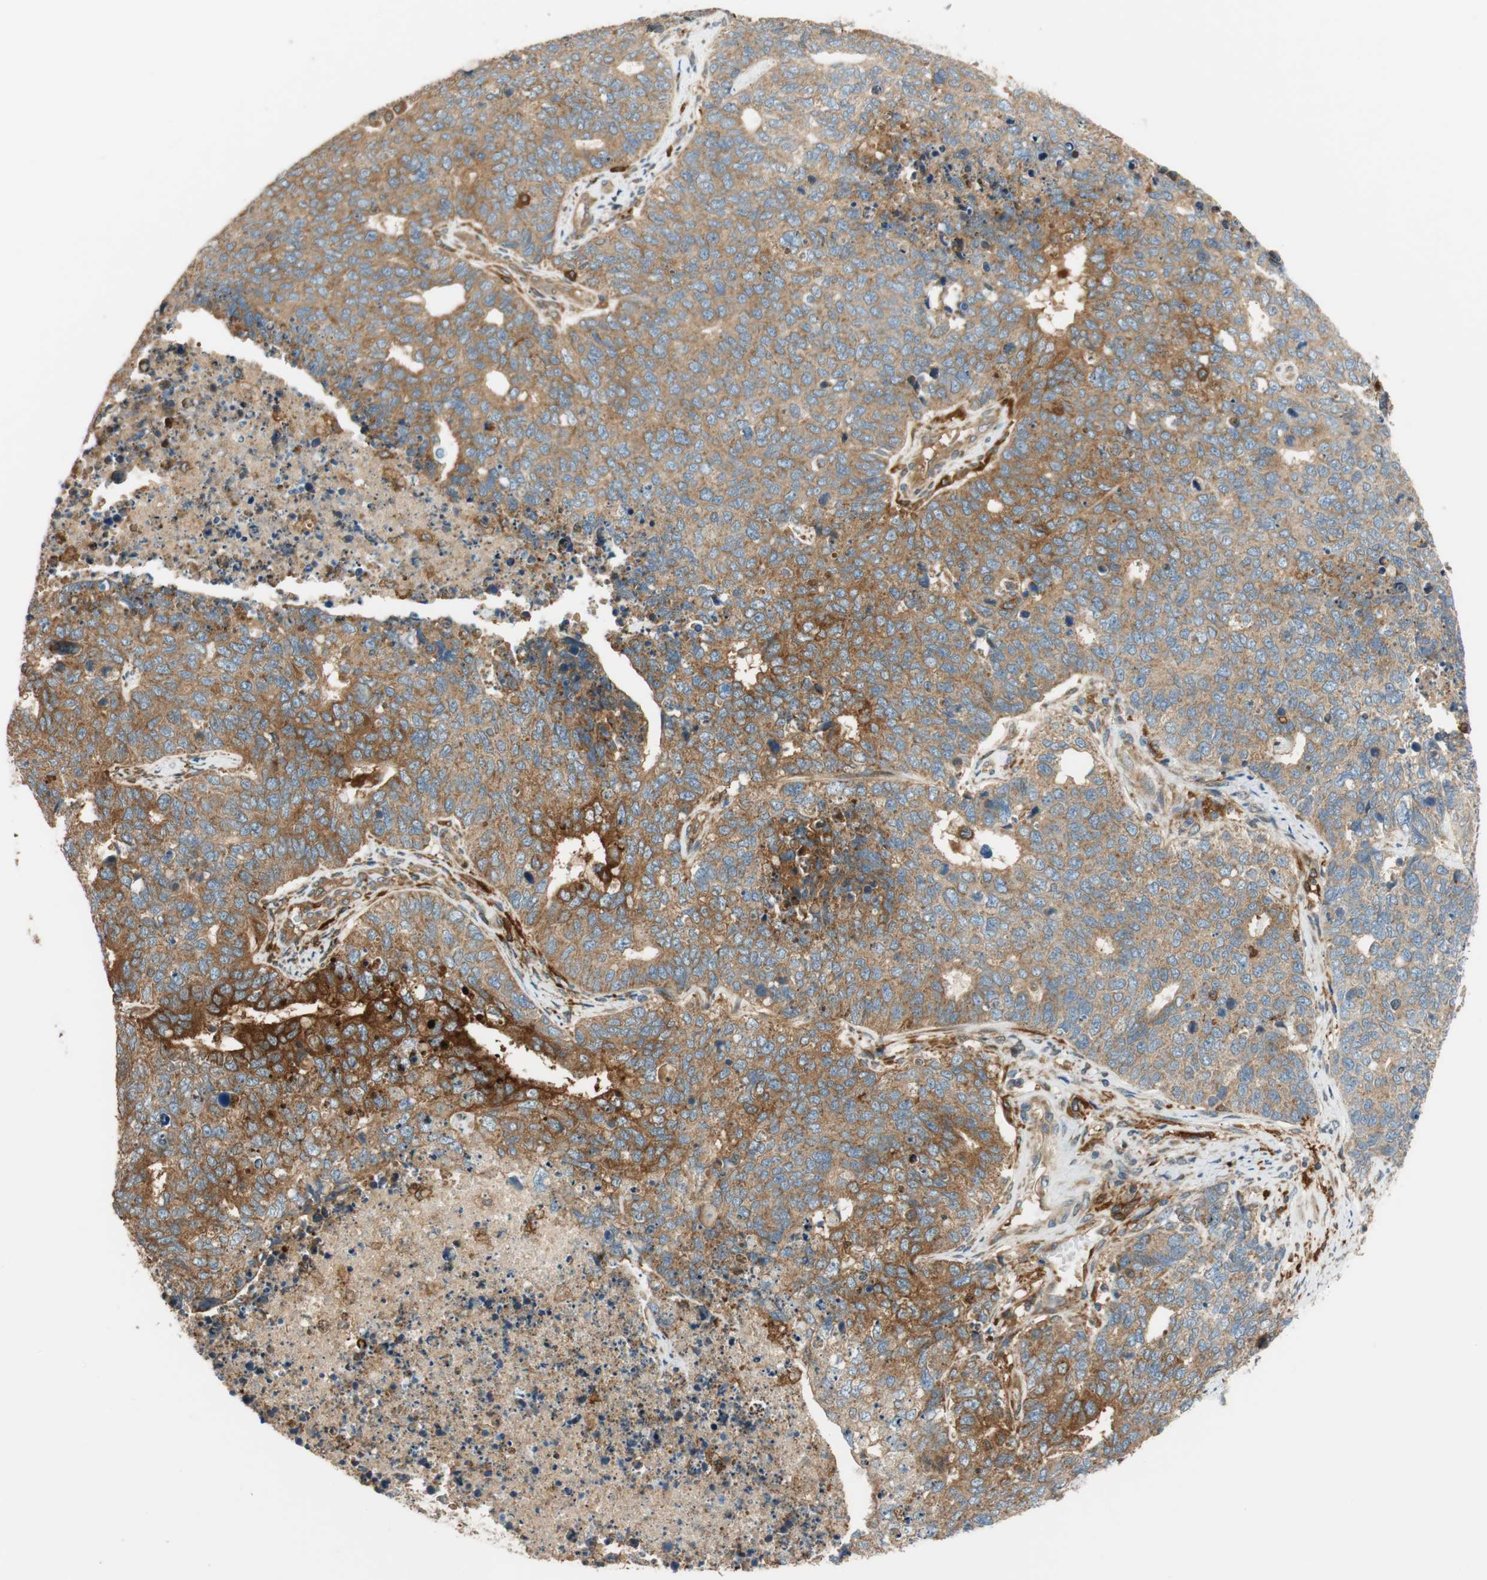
{"staining": {"intensity": "moderate", "quantity": ">75%", "location": "cytoplasmic/membranous"}, "tissue": "cervical cancer", "cell_type": "Tumor cells", "image_type": "cancer", "snomed": [{"axis": "morphology", "description": "Squamous cell carcinoma, NOS"}, {"axis": "topography", "description": "Cervix"}], "caption": "Cervical cancer was stained to show a protein in brown. There is medium levels of moderate cytoplasmic/membranous positivity in approximately >75% of tumor cells.", "gene": "PARP14", "patient": {"sex": "female", "age": 63}}